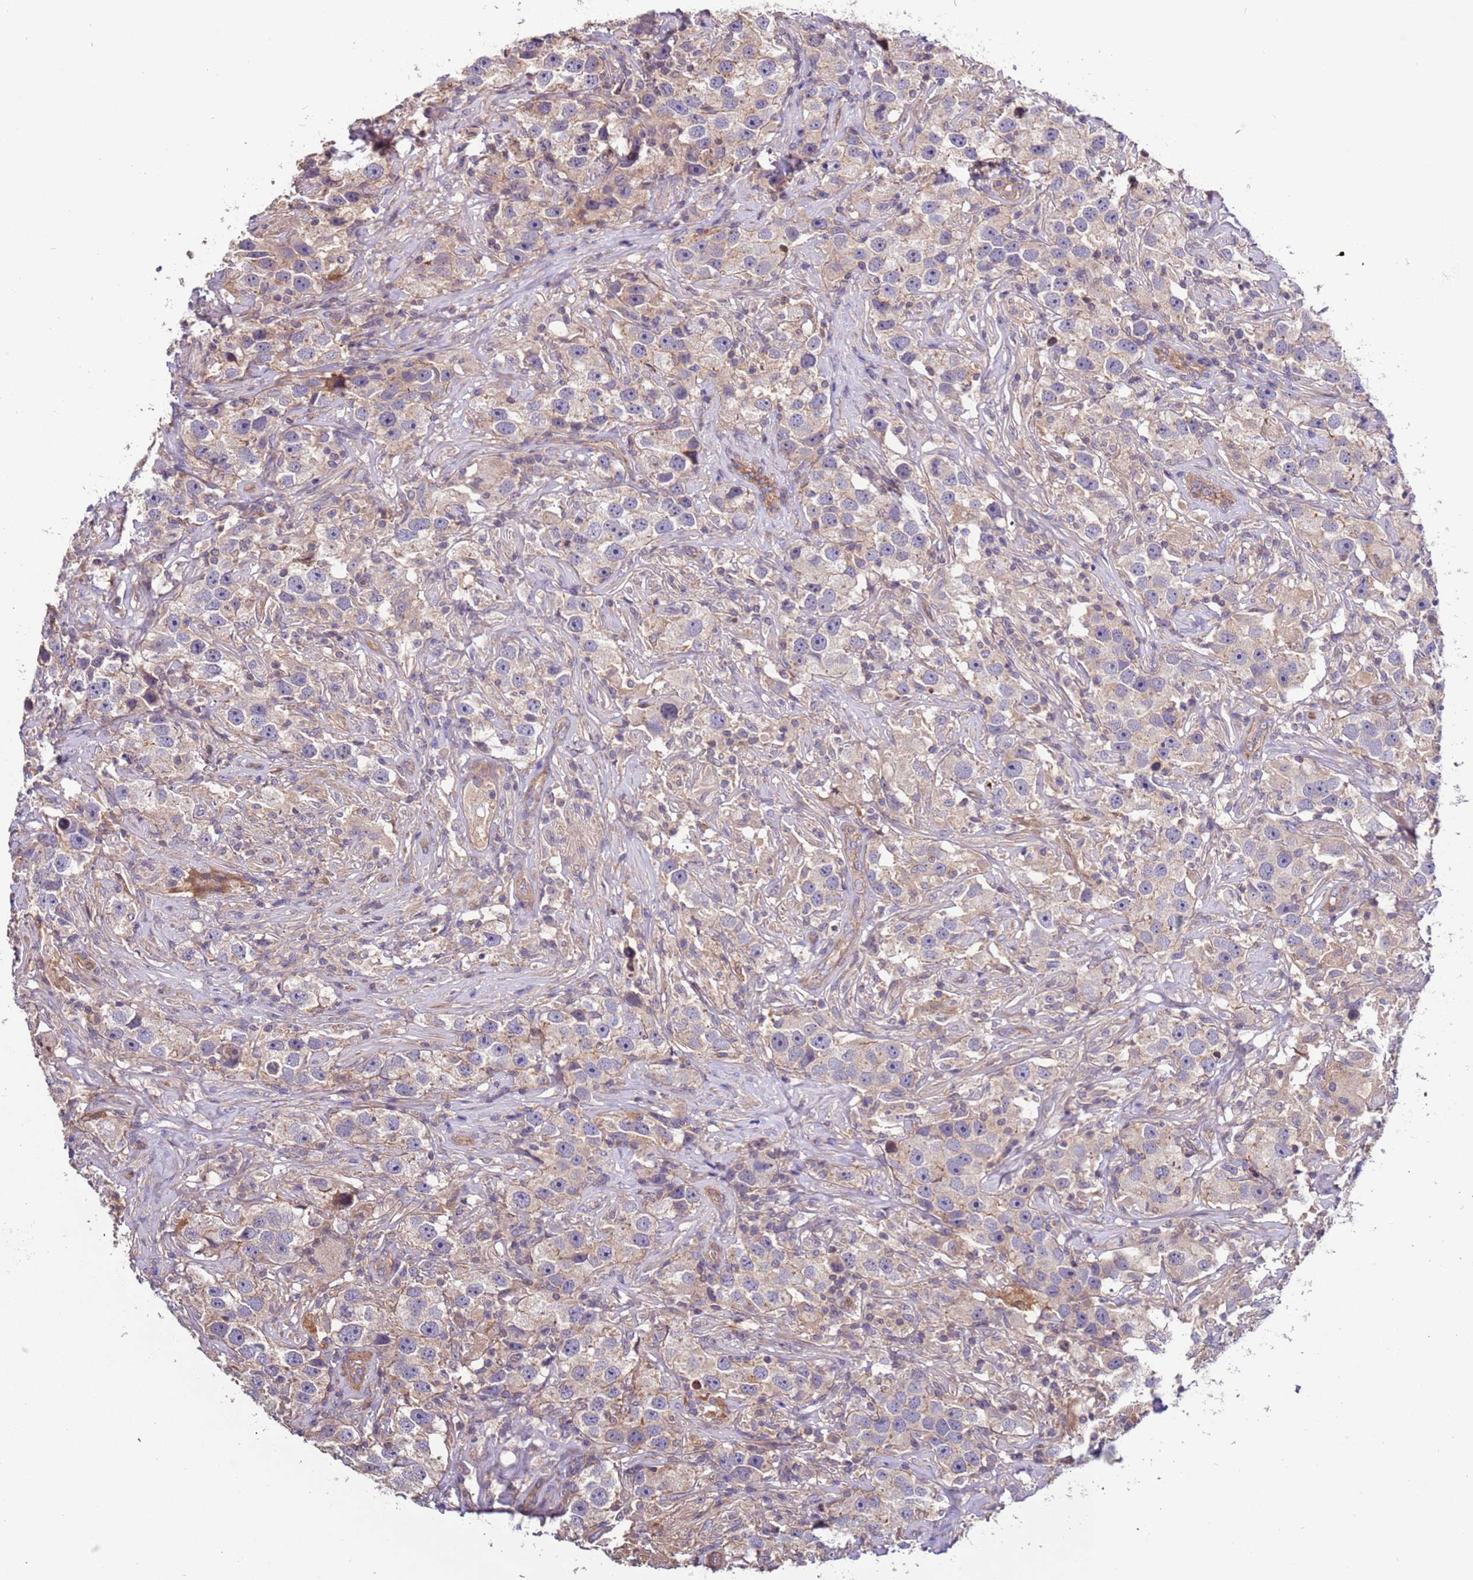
{"staining": {"intensity": "weak", "quantity": "25%-75%", "location": "cytoplasmic/membranous"}, "tissue": "testis cancer", "cell_type": "Tumor cells", "image_type": "cancer", "snomed": [{"axis": "morphology", "description": "Seminoma, NOS"}, {"axis": "topography", "description": "Testis"}], "caption": "Human testis seminoma stained with a protein marker demonstrates weak staining in tumor cells.", "gene": "LAMB4", "patient": {"sex": "male", "age": 49}}